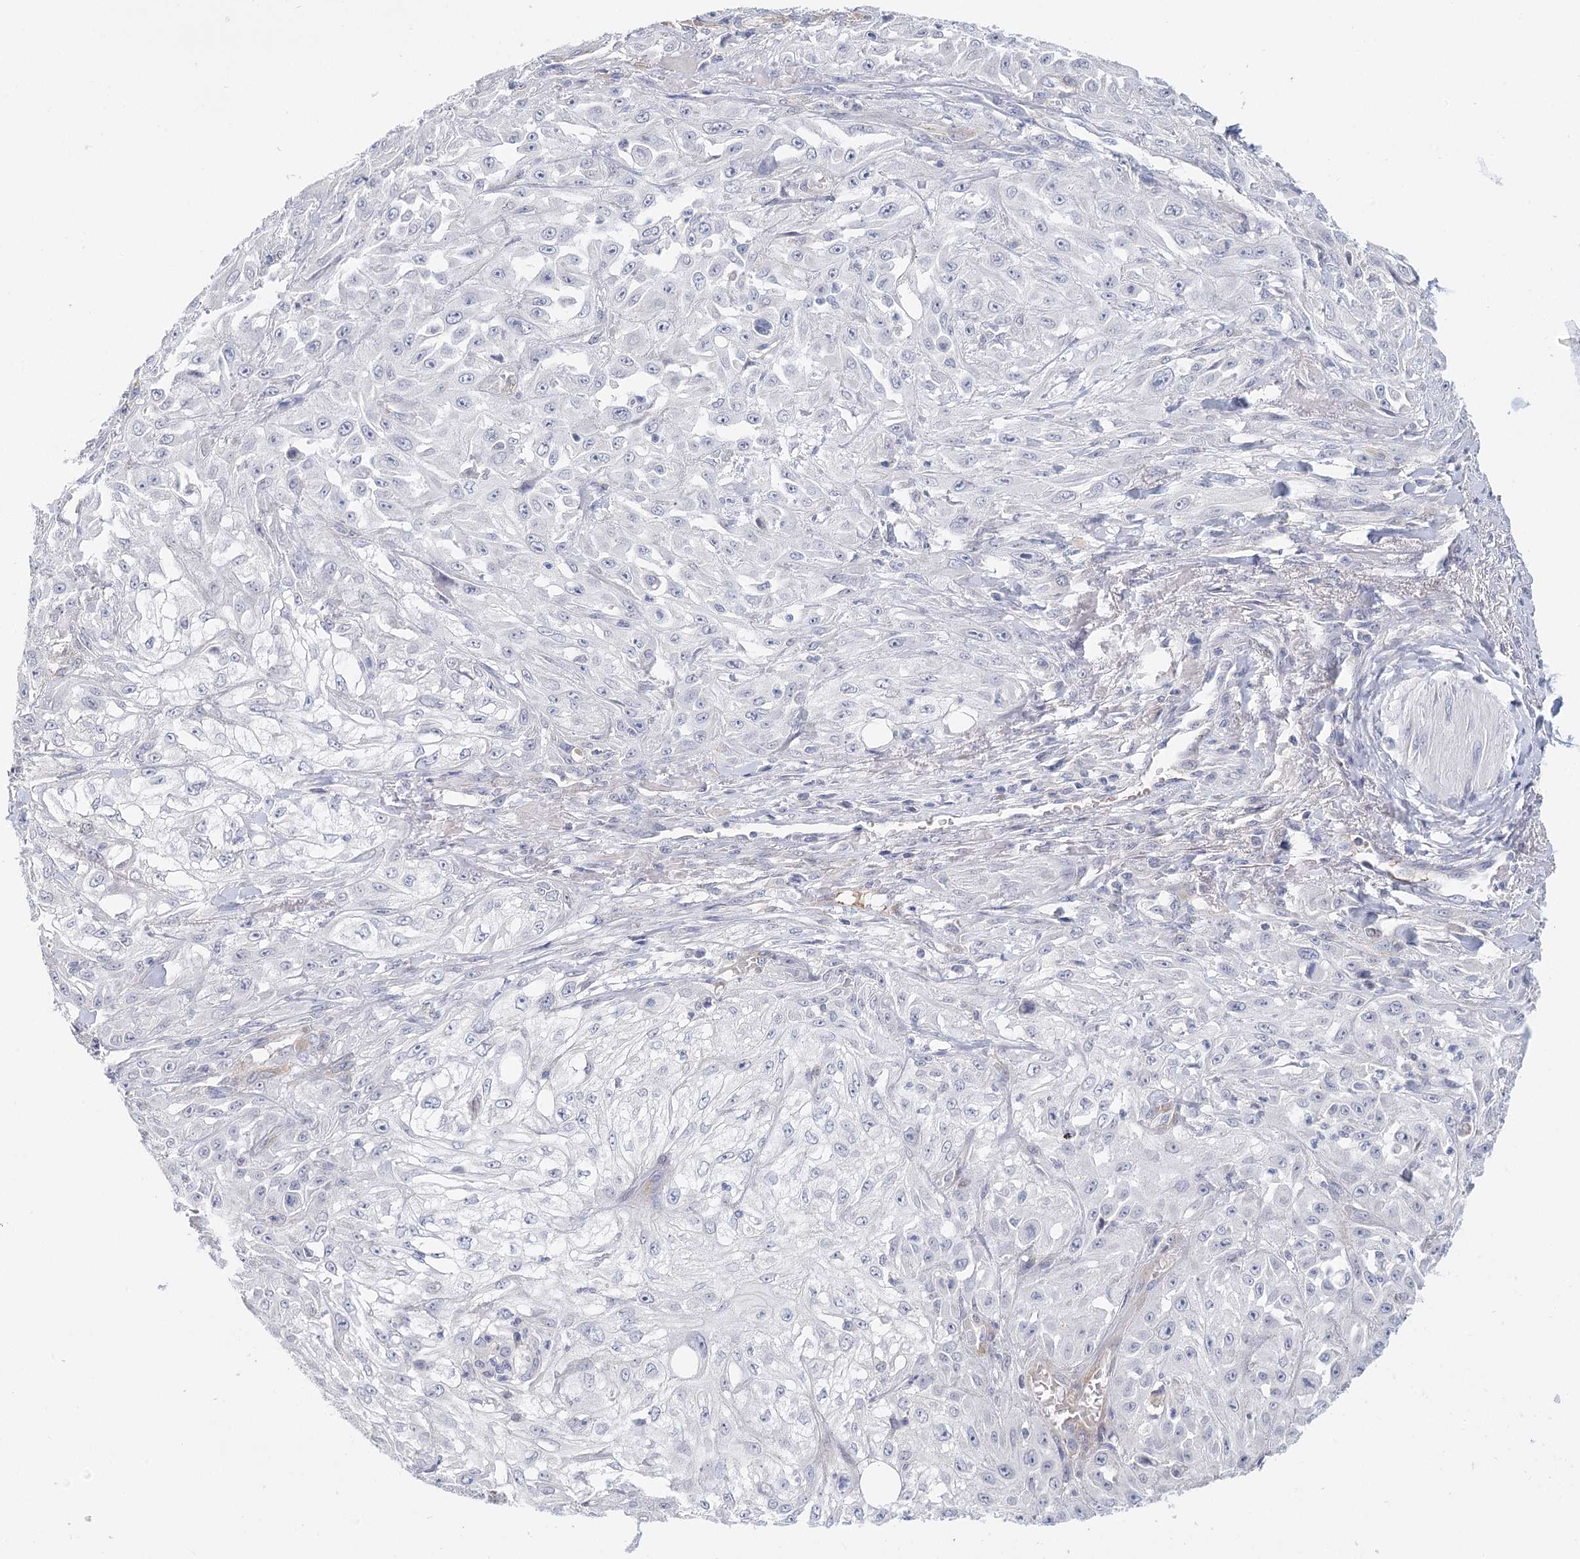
{"staining": {"intensity": "negative", "quantity": "none", "location": "none"}, "tissue": "skin cancer", "cell_type": "Tumor cells", "image_type": "cancer", "snomed": [{"axis": "morphology", "description": "Squamous cell carcinoma, NOS"}, {"axis": "morphology", "description": "Squamous cell carcinoma, metastatic, NOS"}, {"axis": "topography", "description": "Skin"}, {"axis": "topography", "description": "Lymph node"}], "caption": "The photomicrograph displays no staining of tumor cells in squamous cell carcinoma (skin). (DAB (3,3'-diaminobenzidine) immunohistochemistry (IHC) visualized using brightfield microscopy, high magnification).", "gene": "ARHGAP44", "patient": {"sex": "male", "age": 75}}